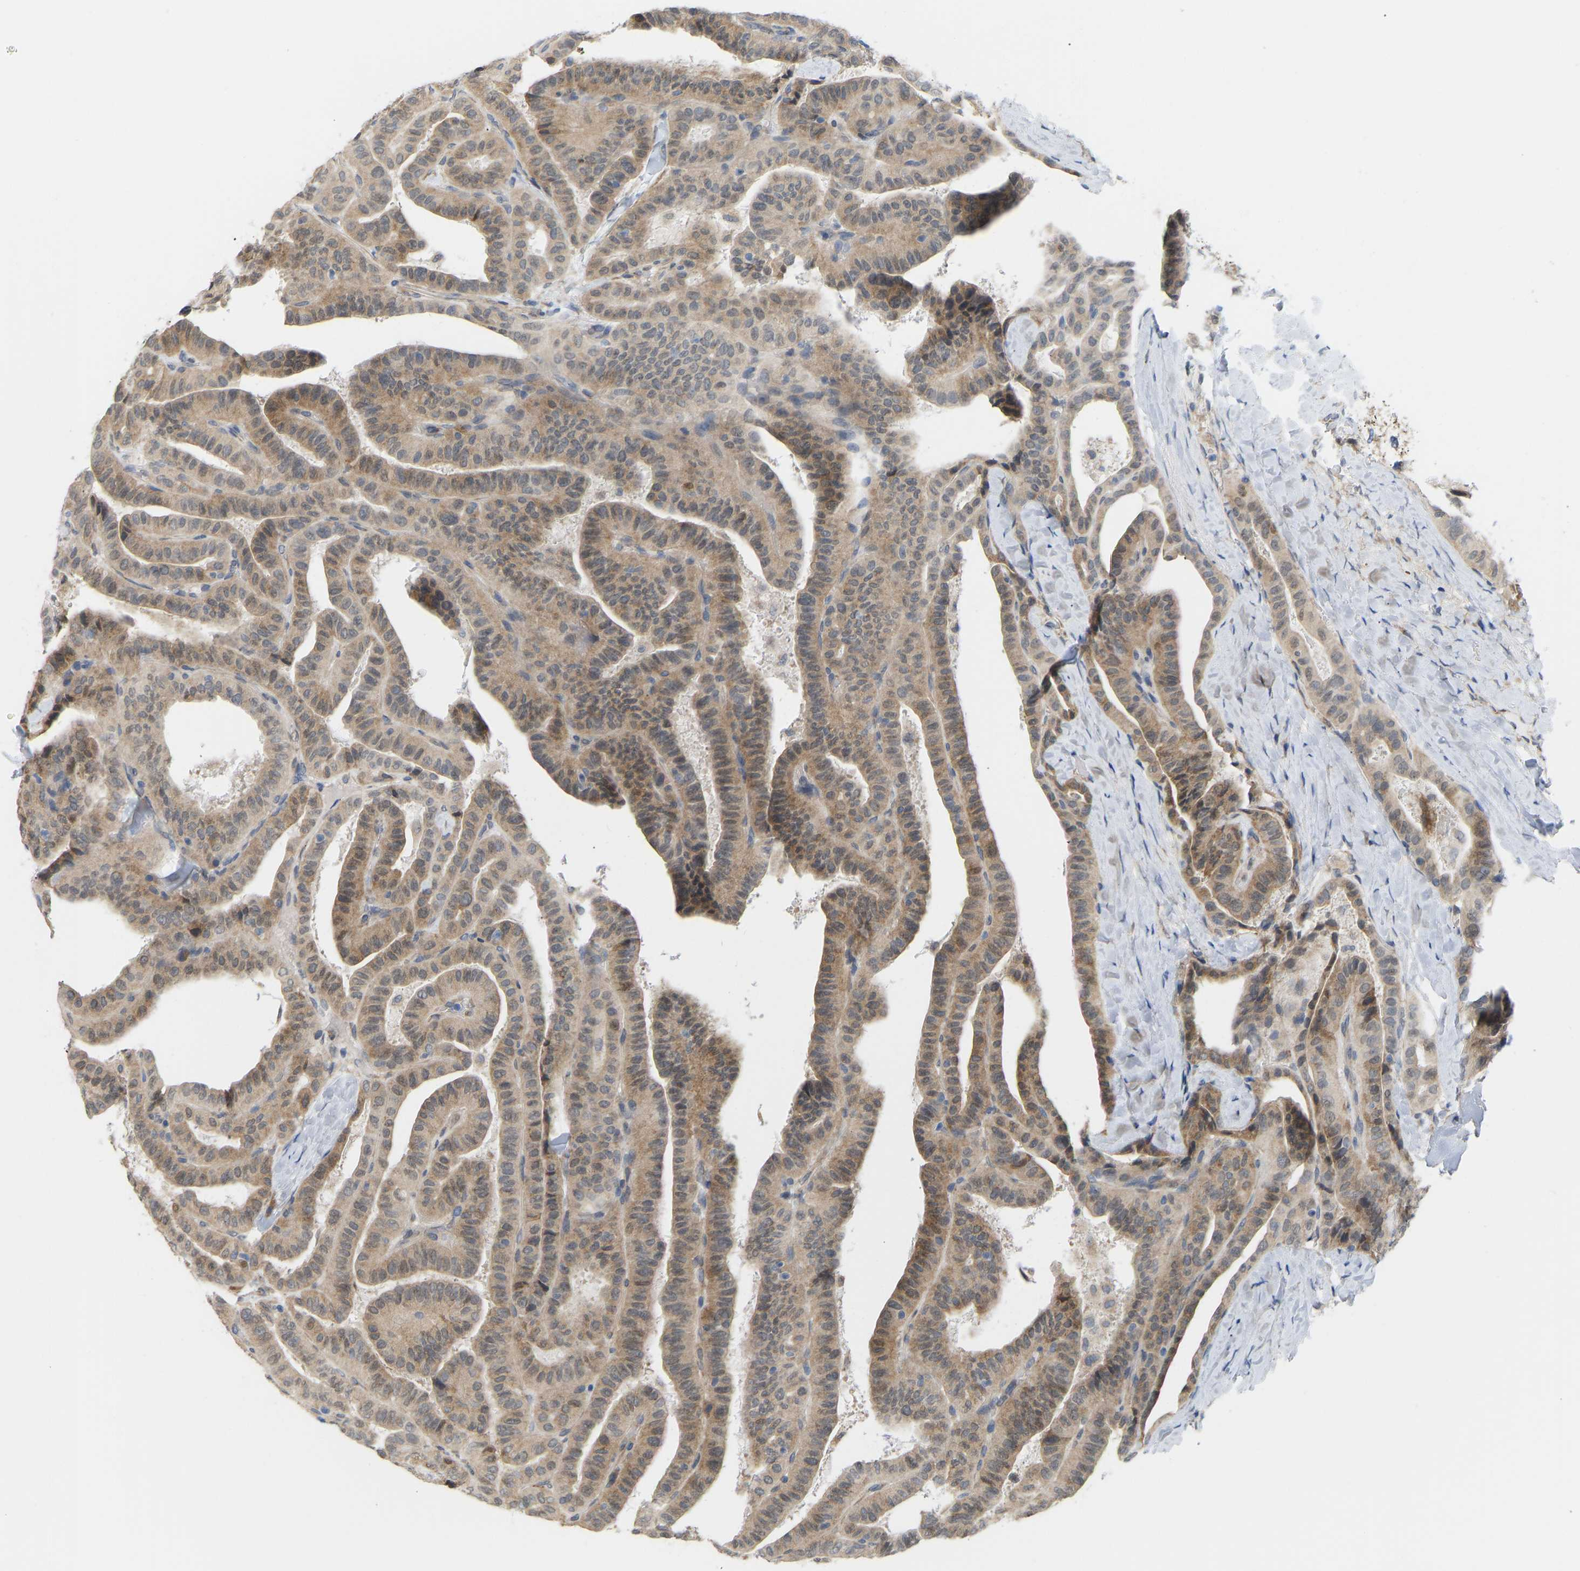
{"staining": {"intensity": "moderate", "quantity": ">75%", "location": "cytoplasmic/membranous"}, "tissue": "thyroid cancer", "cell_type": "Tumor cells", "image_type": "cancer", "snomed": [{"axis": "morphology", "description": "Papillary adenocarcinoma, NOS"}, {"axis": "topography", "description": "Thyroid gland"}], "caption": "Protein staining of thyroid papillary adenocarcinoma tissue shows moderate cytoplasmic/membranous positivity in approximately >75% of tumor cells.", "gene": "BEND3", "patient": {"sex": "male", "age": 77}}